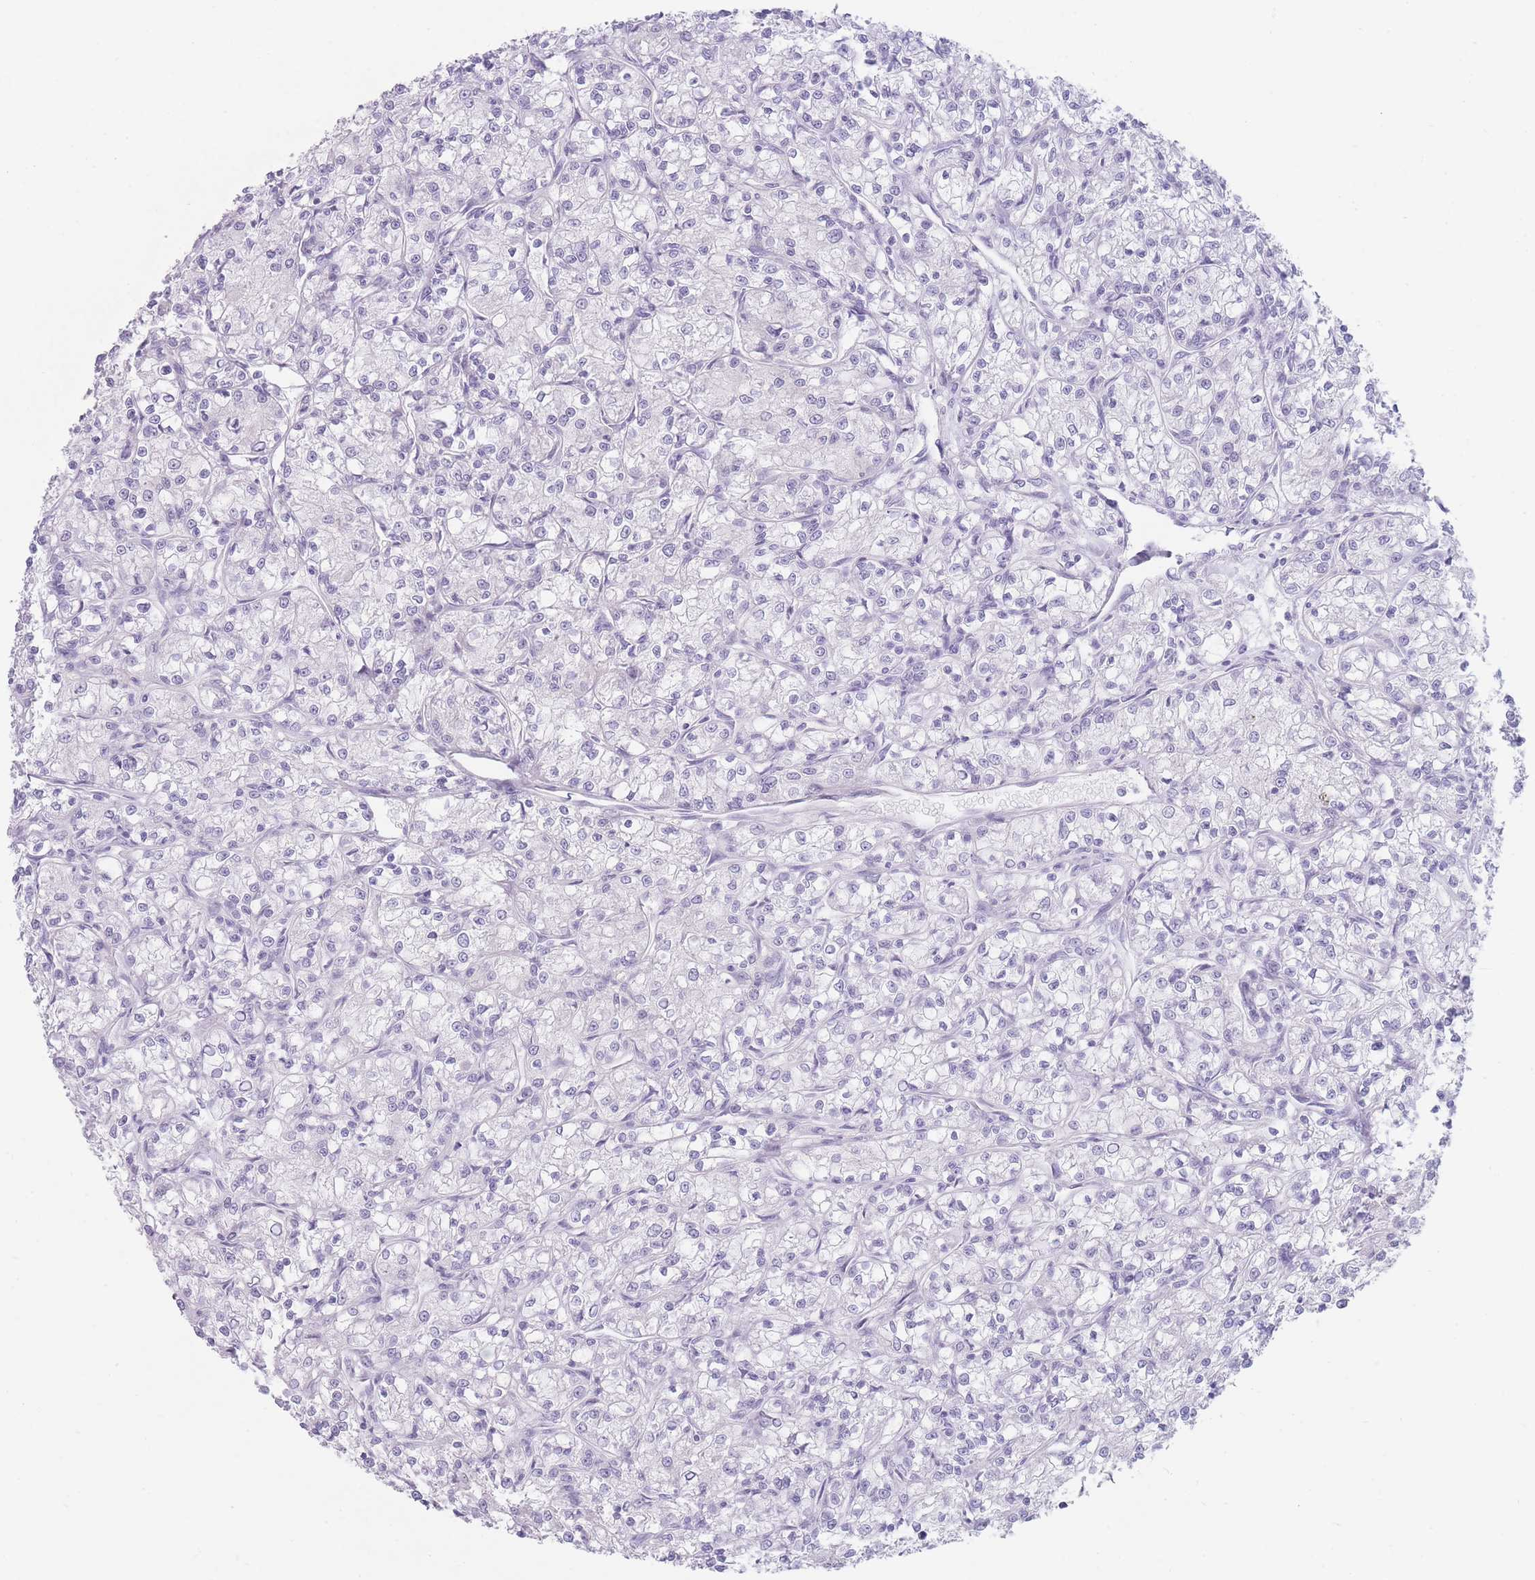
{"staining": {"intensity": "negative", "quantity": "none", "location": "none"}, "tissue": "renal cancer", "cell_type": "Tumor cells", "image_type": "cancer", "snomed": [{"axis": "morphology", "description": "Adenocarcinoma, NOS"}, {"axis": "topography", "description": "Kidney"}], "caption": "Immunohistochemical staining of human renal cancer (adenocarcinoma) demonstrates no significant expression in tumor cells.", "gene": "IFNA6", "patient": {"sex": "female", "age": 59}}